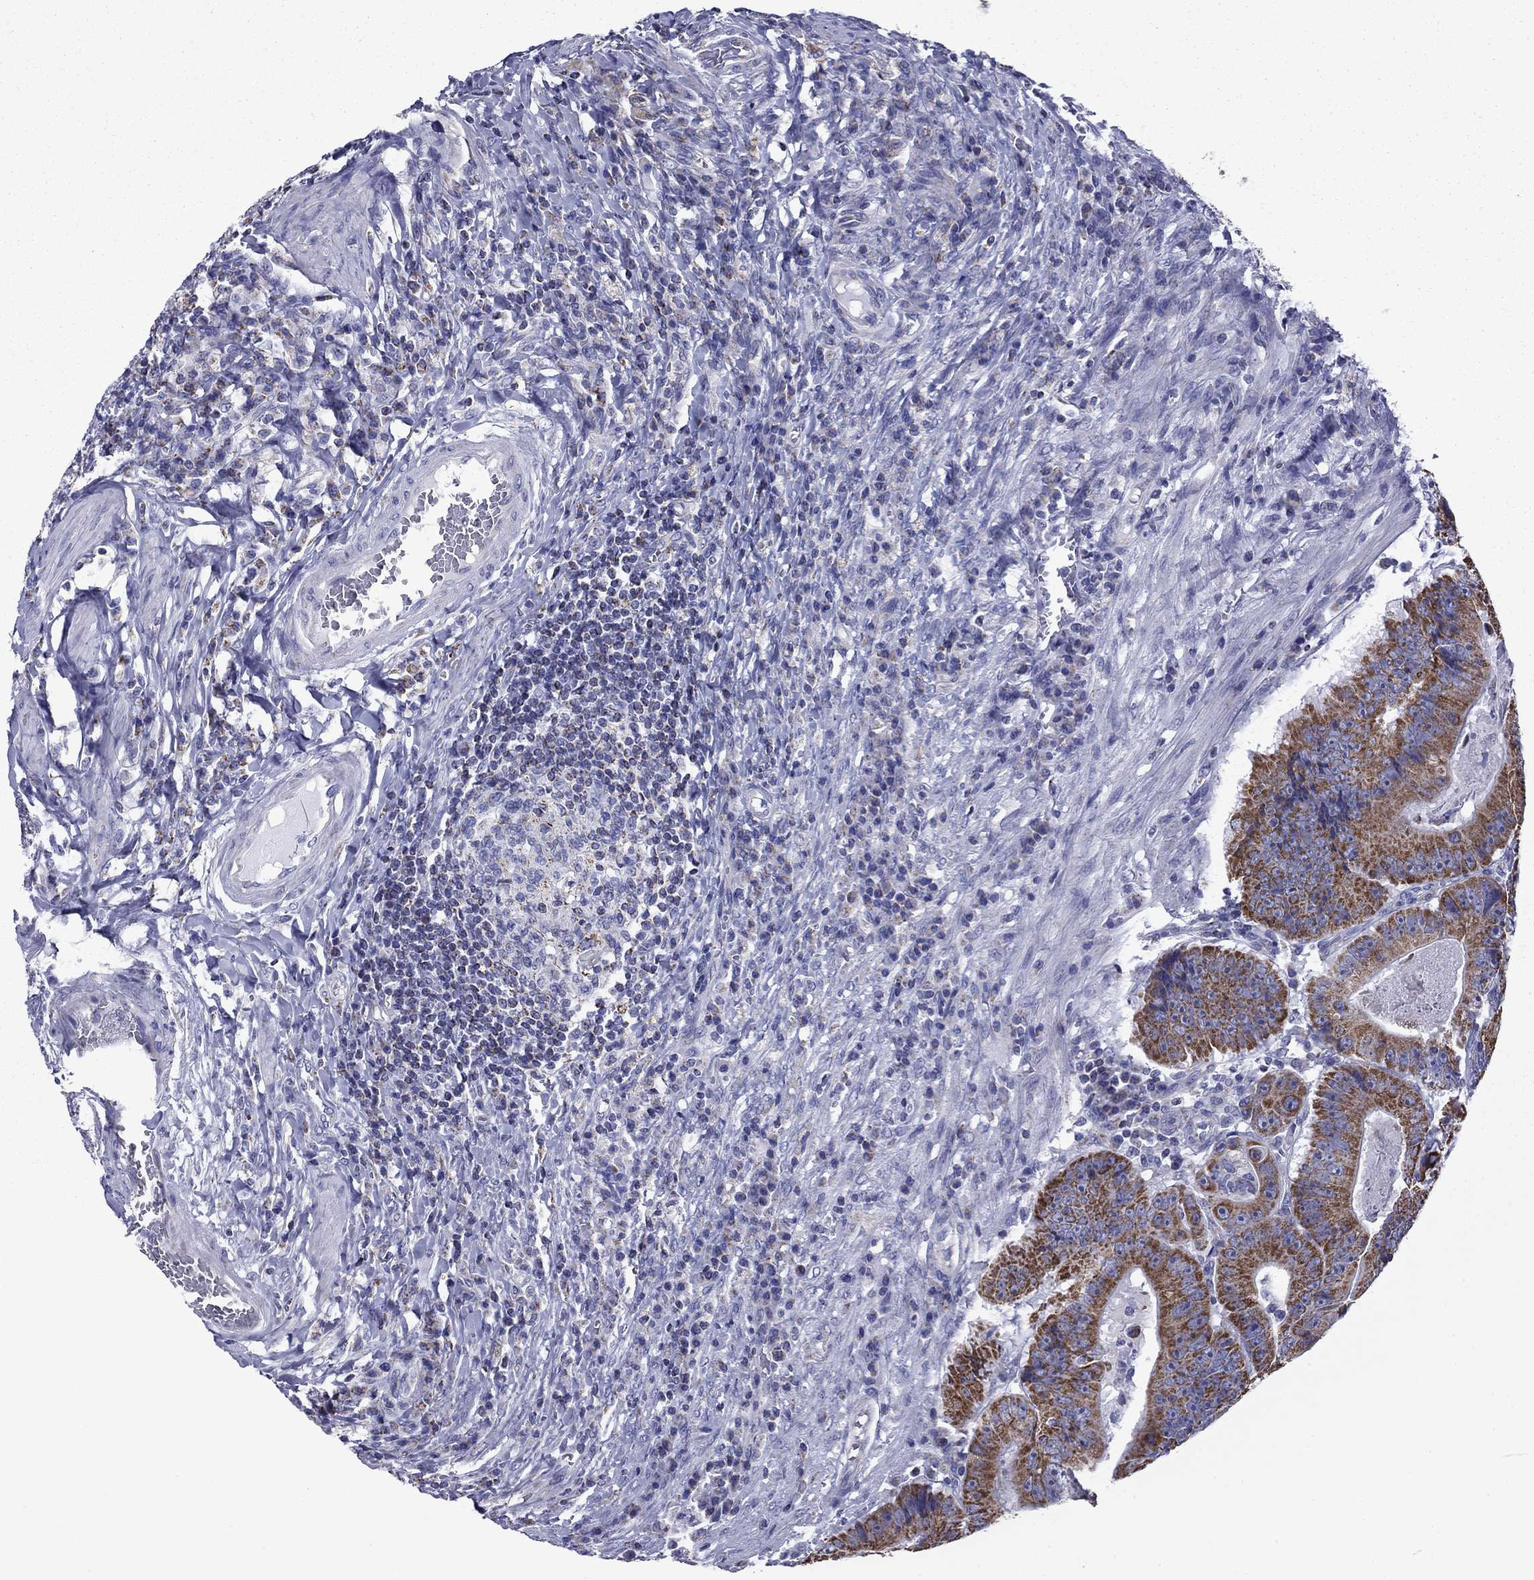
{"staining": {"intensity": "strong", "quantity": "25%-75%", "location": "cytoplasmic/membranous"}, "tissue": "colorectal cancer", "cell_type": "Tumor cells", "image_type": "cancer", "snomed": [{"axis": "morphology", "description": "Adenocarcinoma, NOS"}, {"axis": "topography", "description": "Colon"}], "caption": "About 25%-75% of tumor cells in colorectal cancer (adenocarcinoma) exhibit strong cytoplasmic/membranous protein expression as visualized by brown immunohistochemical staining.", "gene": "ACADSB", "patient": {"sex": "female", "age": 86}}